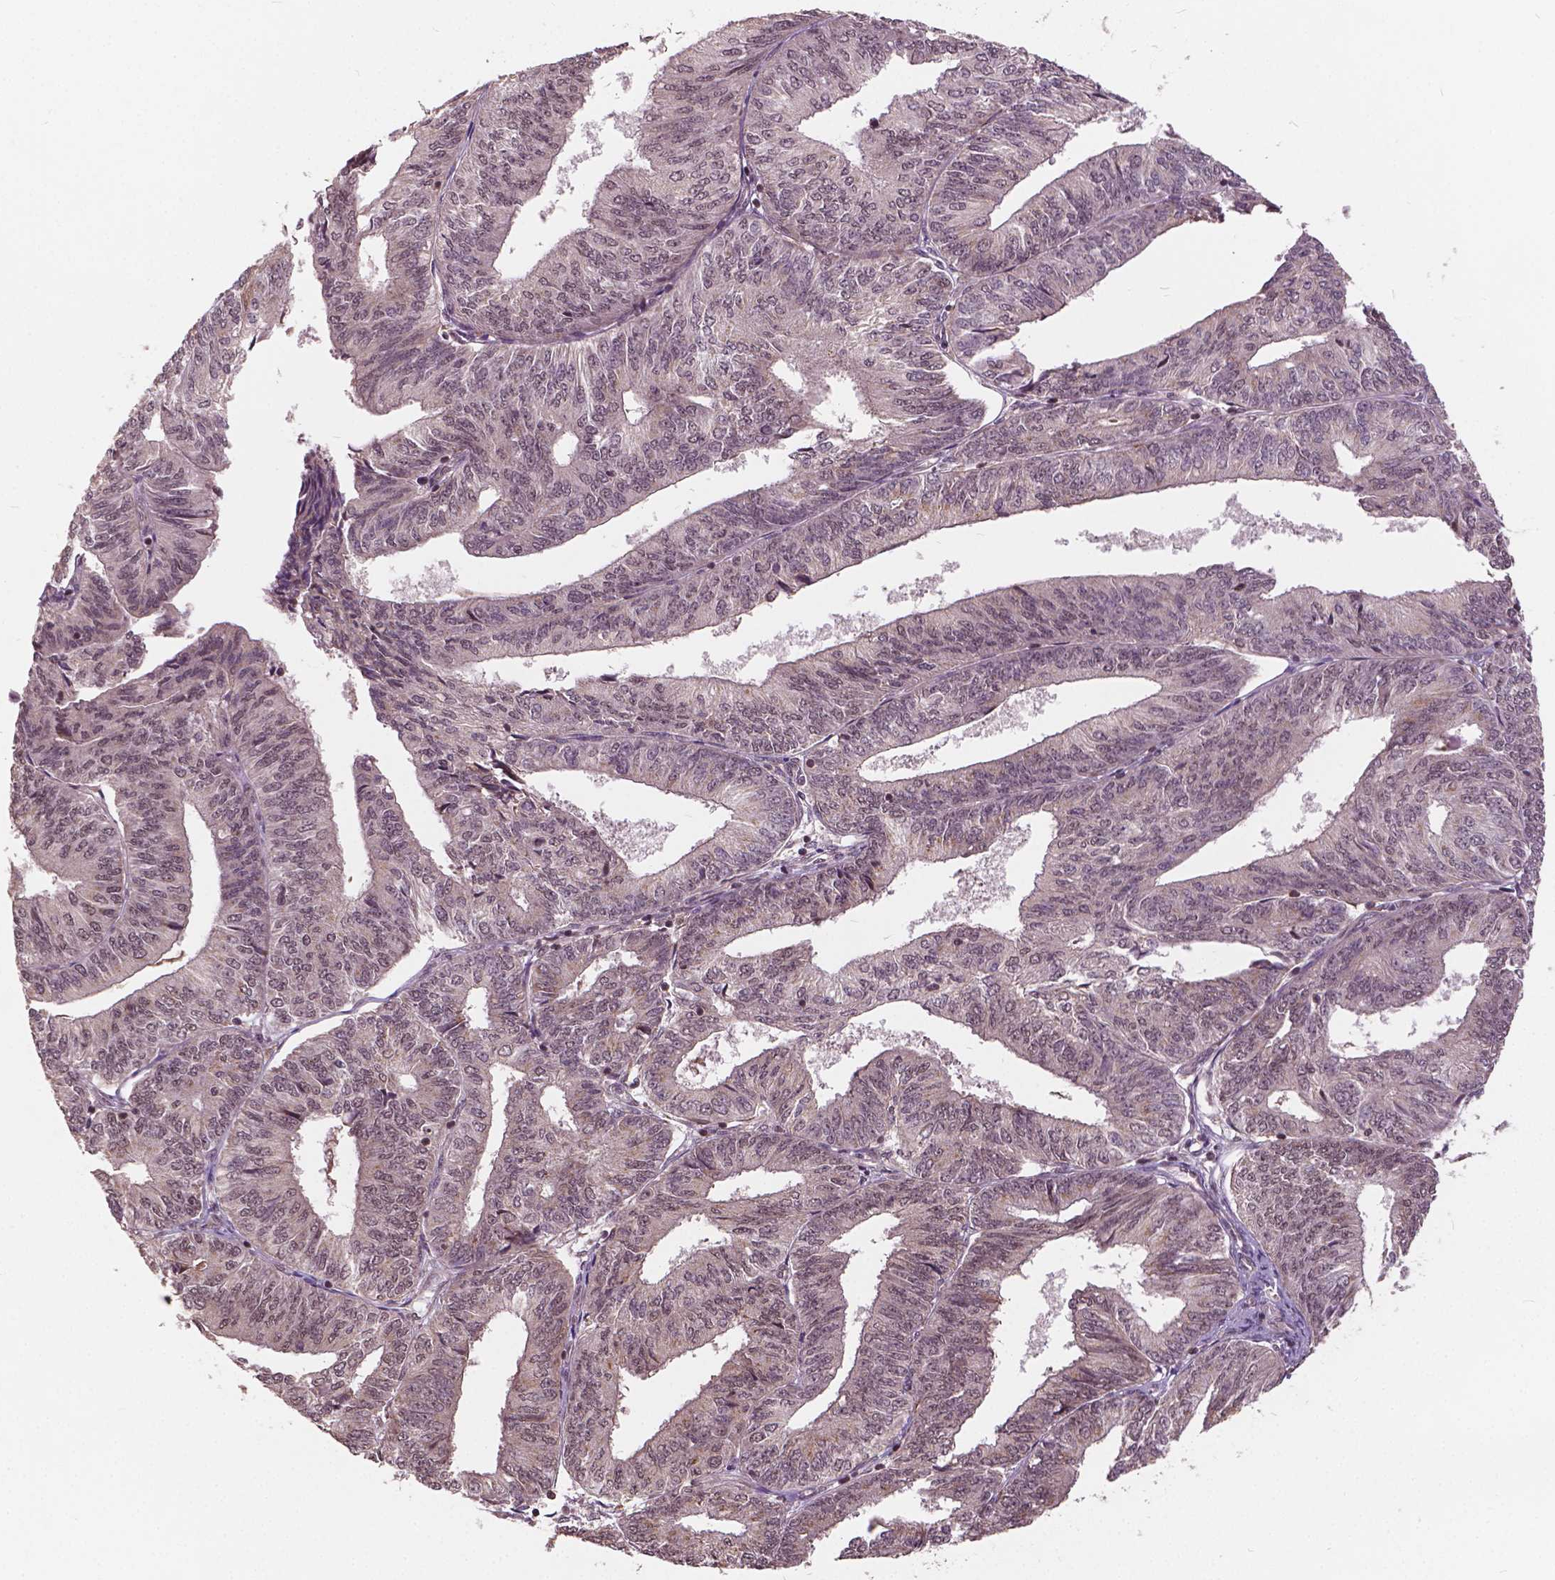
{"staining": {"intensity": "weak", "quantity": "25%-75%", "location": "nuclear"}, "tissue": "endometrial cancer", "cell_type": "Tumor cells", "image_type": "cancer", "snomed": [{"axis": "morphology", "description": "Adenocarcinoma, NOS"}, {"axis": "topography", "description": "Endometrium"}], "caption": "Weak nuclear protein positivity is seen in approximately 25%-75% of tumor cells in adenocarcinoma (endometrial).", "gene": "GPS2", "patient": {"sex": "female", "age": 58}}